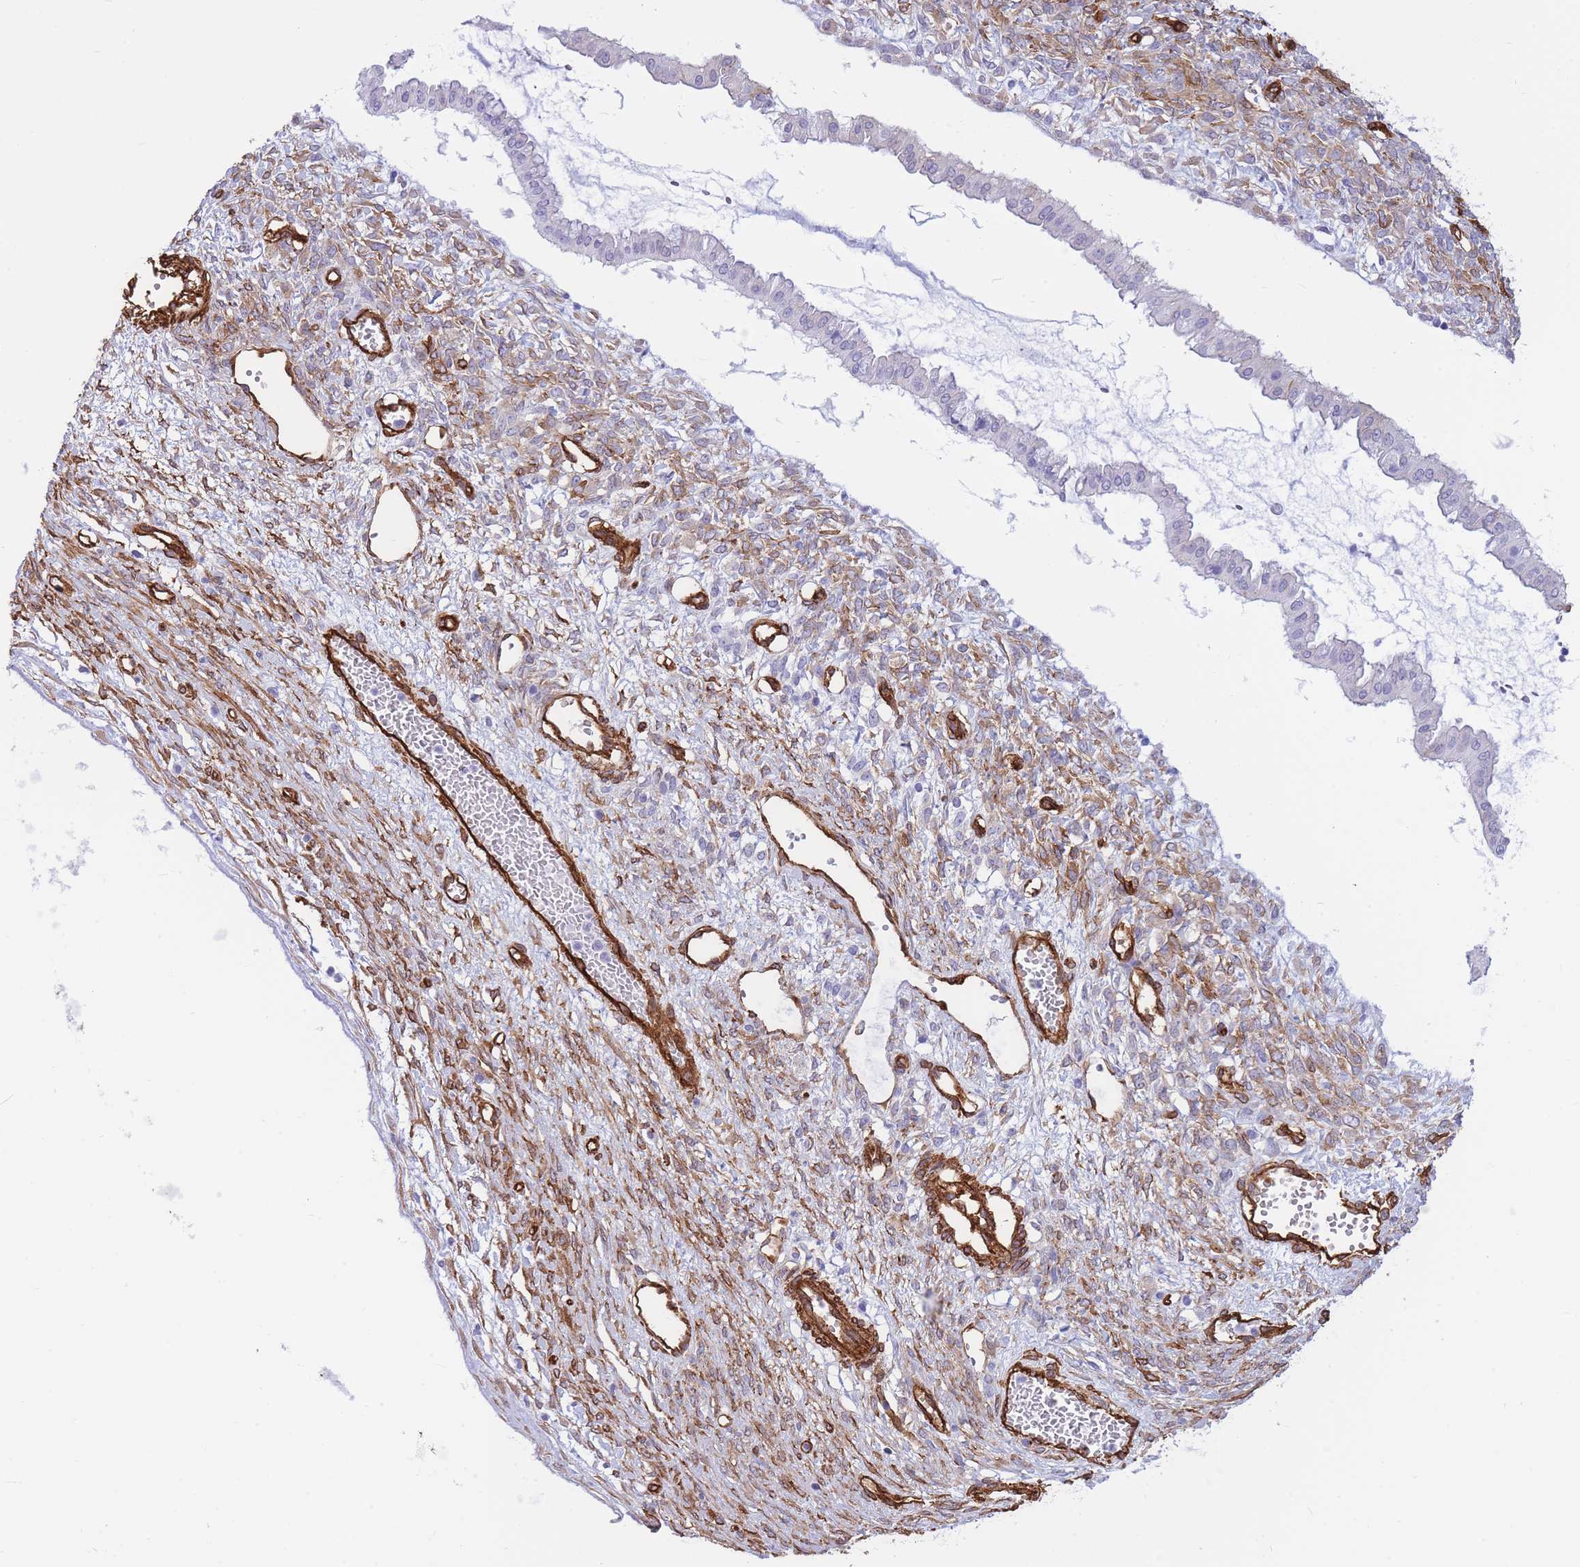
{"staining": {"intensity": "negative", "quantity": "none", "location": "none"}, "tissue": "ovarian cancer", "cell_type": "Tumor cells", "image_type": "cancer", "snomed": [{"axis": "morphology", "description": "Cystadenocarcinoma, mucinous, NOS"}, {"axis": "topography", "description": "Ovary"}], "caption": "Ovarian cancer was stained to show a protein in brown. There is no significant expression in tumor cells.", "gene": "CAVIN1", "patient": {"sex": "female", "age": 73}}